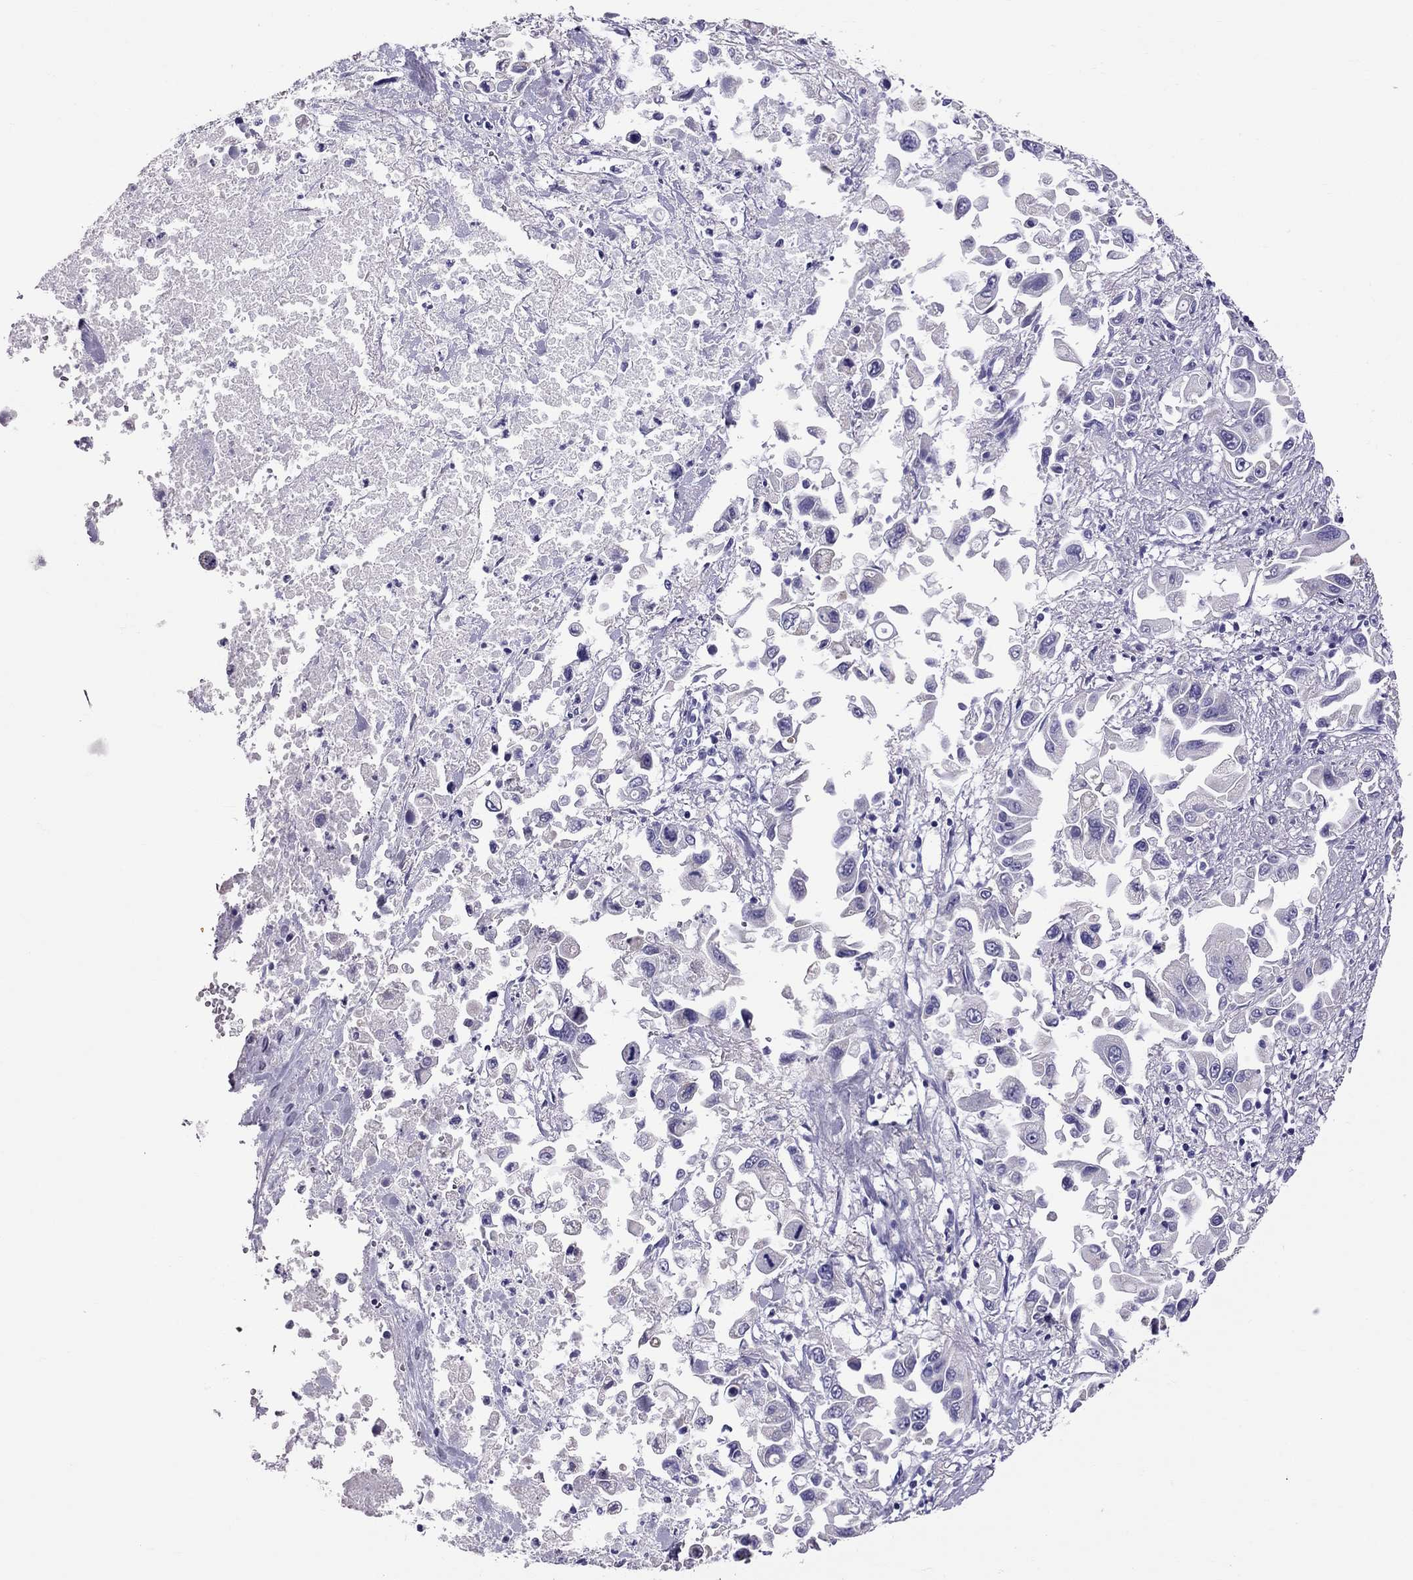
{"staining": {"intensity": "negative", "quantity": "none", "location": "none"}, "tissue": "pancreatic cancer", "cell_type": "Tumor cells", "image_type": "cancer", "snomed": [{"axis": "morphology", "description": "Adenocarcinoma, NOS"}, {"axis": "topography", "description": "Pancreas"}], "caption": "High power microscopy micrograph of an immunohistochemistry (IHC) photomicrograph of pancreatic cancer, revealing no significant positivity in tumor cells. (Brightfield microscopy of DAB immunohistochemistry (IHC) at high magnification).", "gene": "TTLL13", "patient": {"sex": "female", "age": 83}}